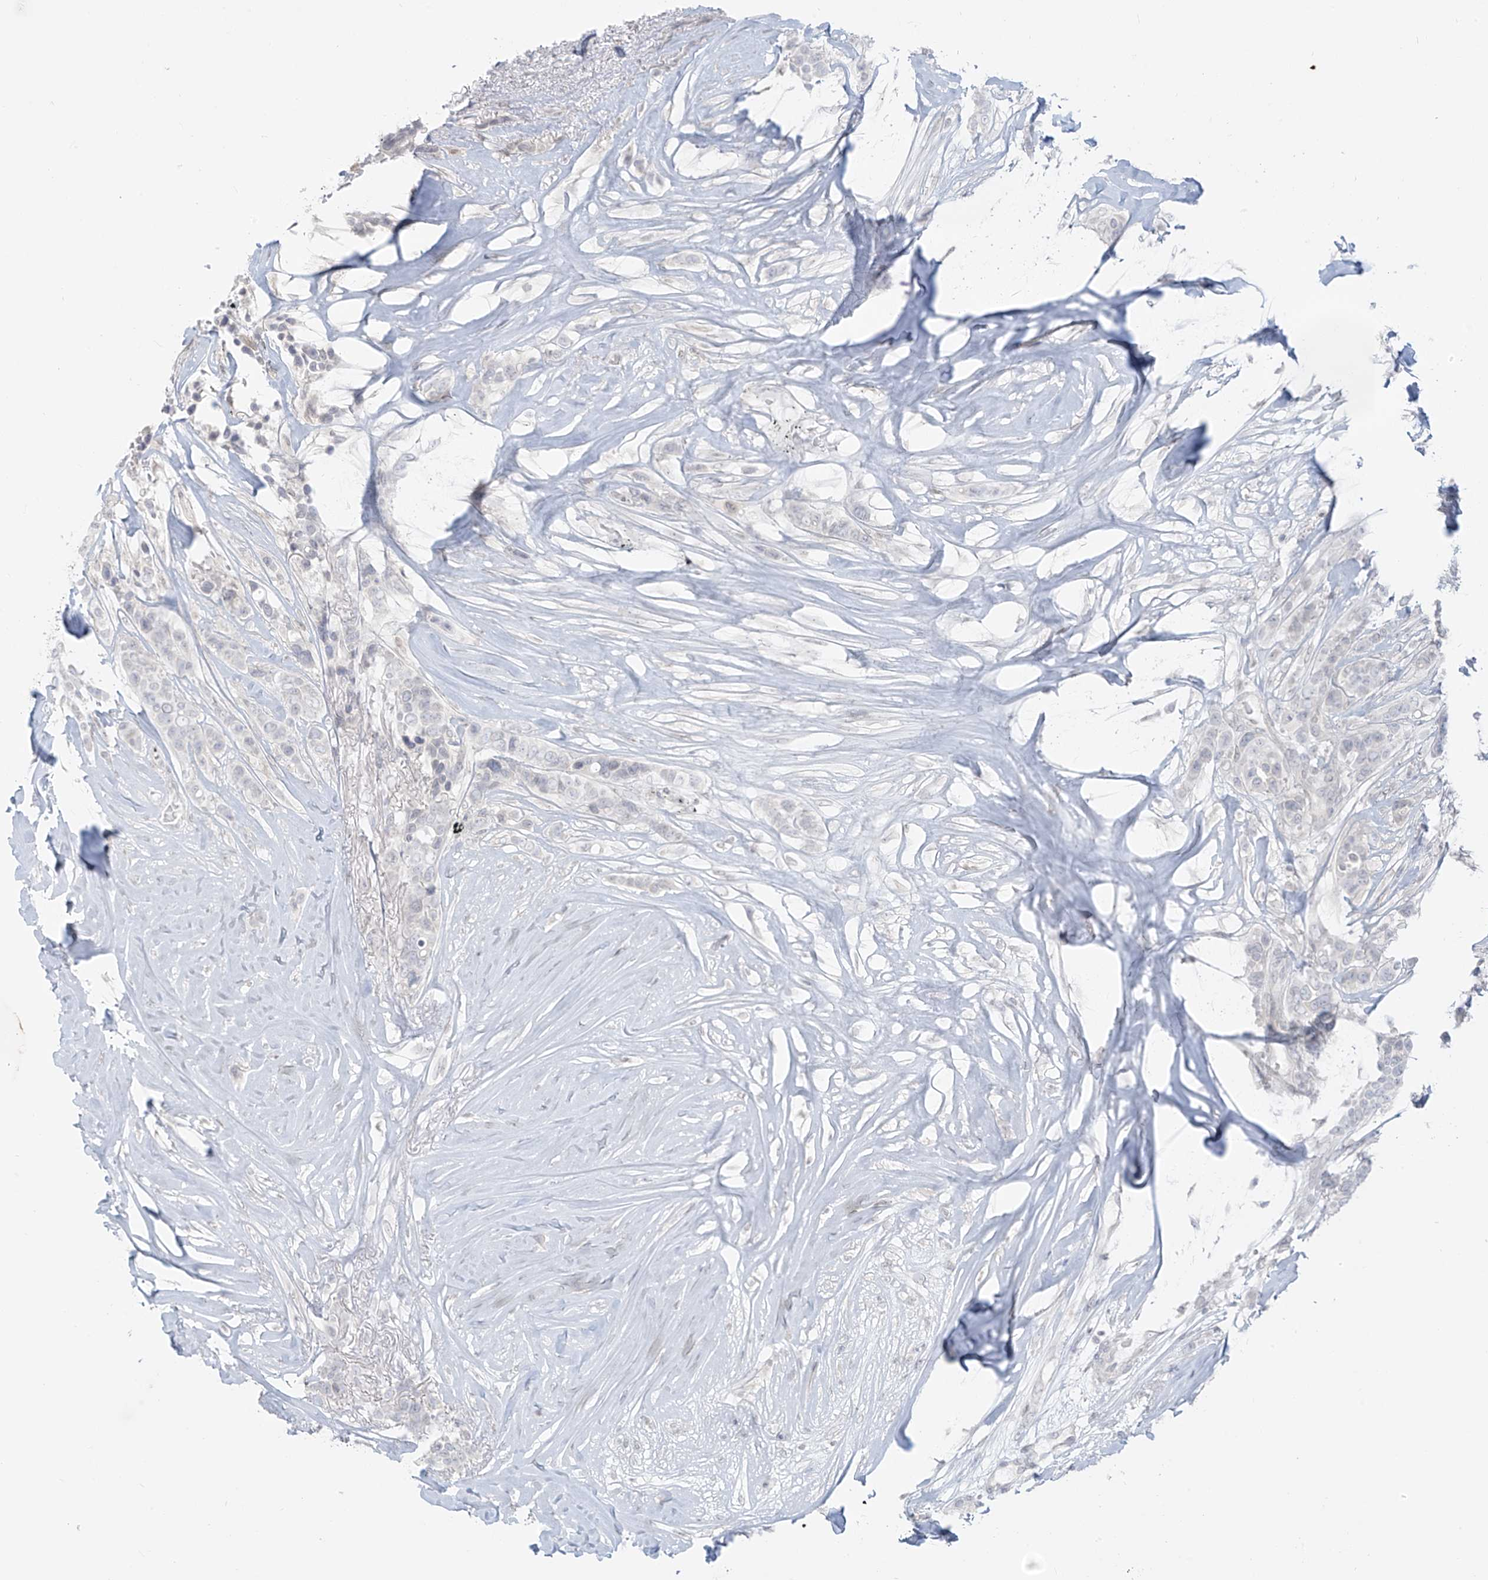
{"staining": {"intensity": "negative", "quantity": "none", "location": "none"}, "tissue": "breast cancer", "cell_type": "Tumor cells", "image_type": "cancer", "snomed": [{"axis": "morphology", "description": "Lobular carcinoma"}, {"axis": "topography", "description": "Breast"}], "caption": "A high-resolution micrograph shows immunohistochemistry staining of lobular carcinoma (breast), which displays no significant positivity in tumor cells.", "gene": "OSBPL7", "patient": {"sex": "female", "age": 51}}